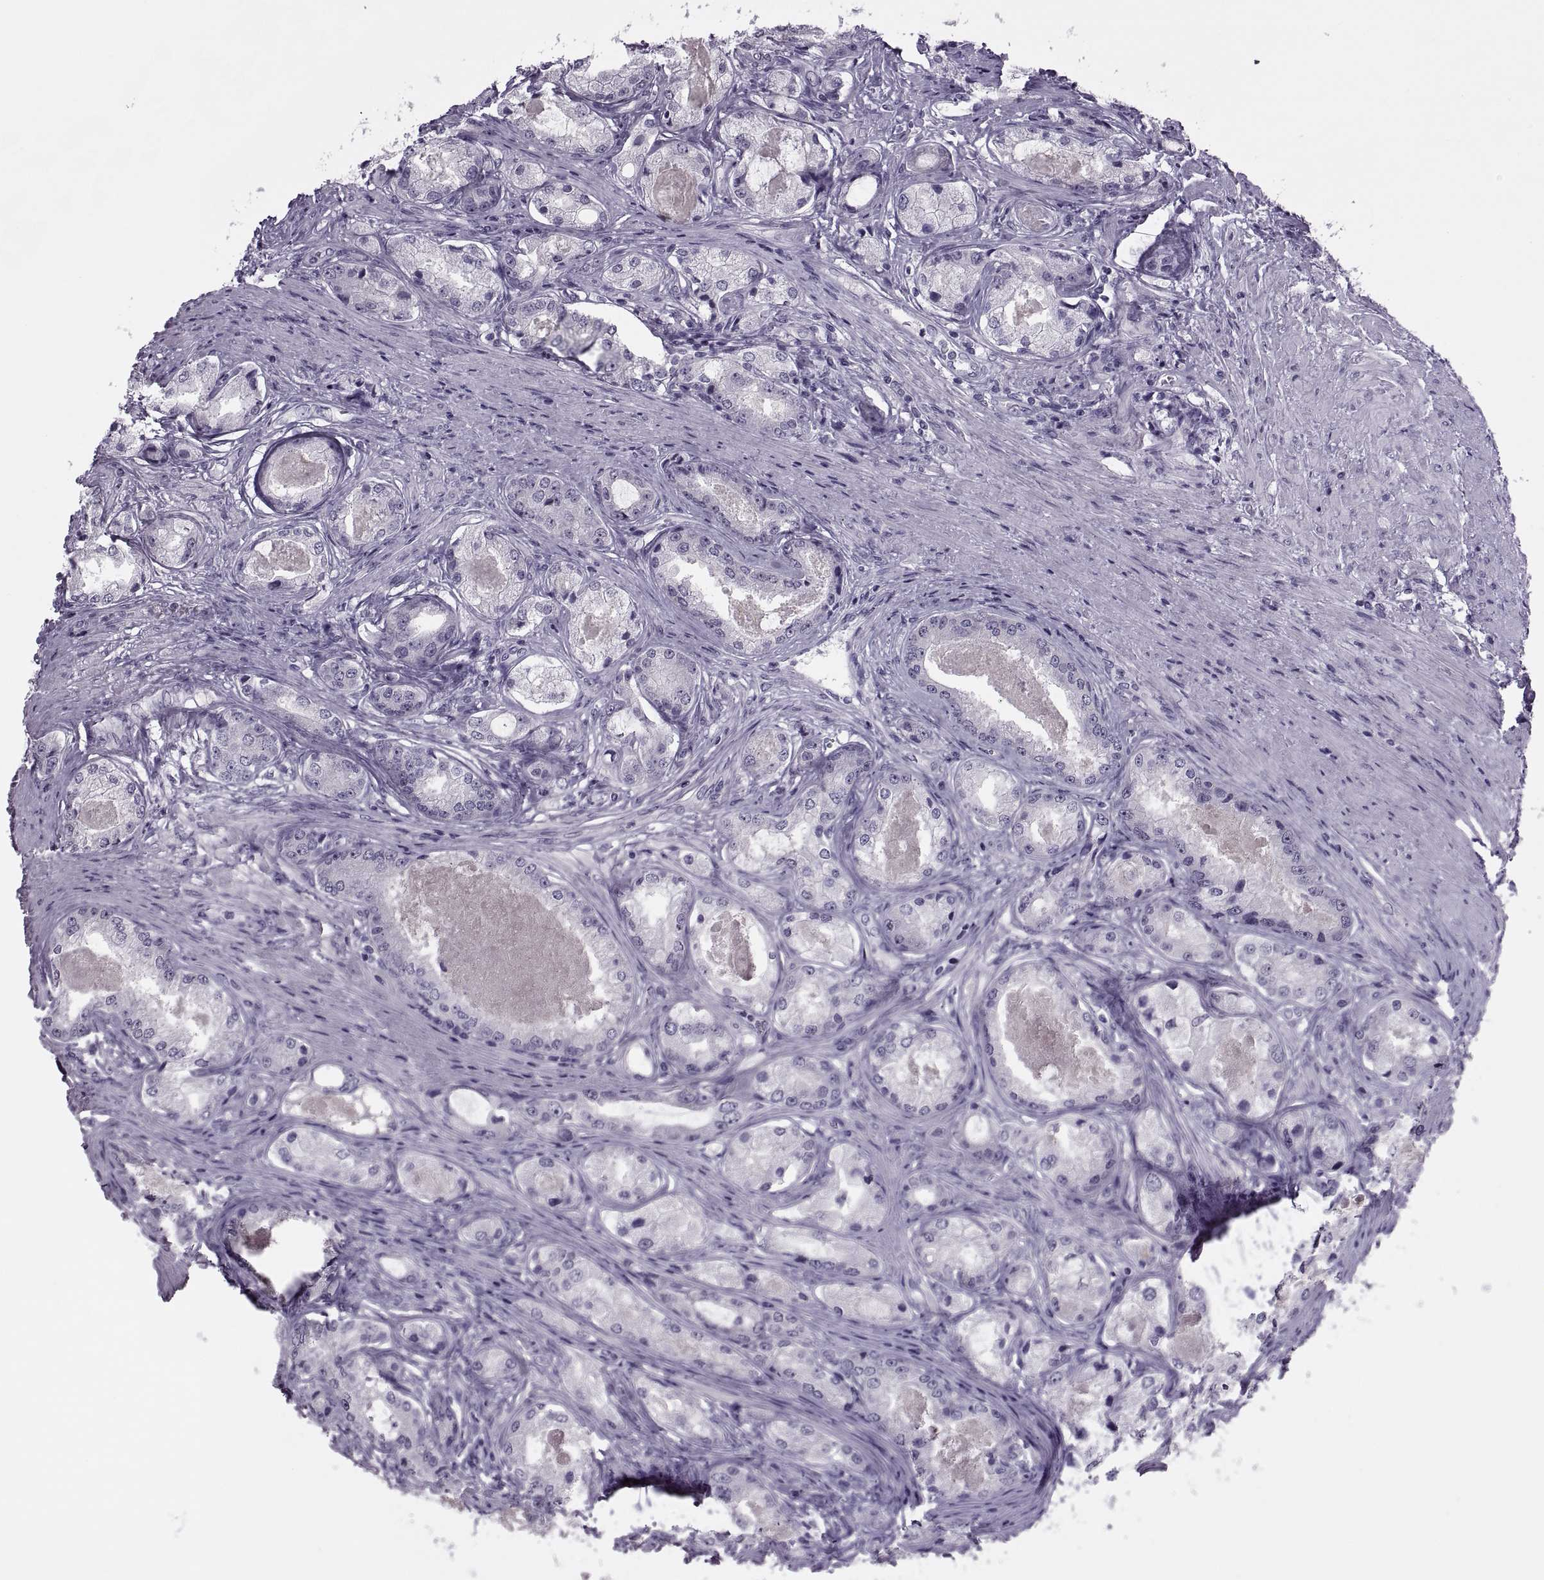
{"staining": {"intensity": "negative", "quantity": "none", "location": "none"}, "tissue": "prostate cancer", "cell_type": "Tumor cells", "image_type": "cancer", "snomed": [{"axis": "morphology", "description": "Adenocarcinoma, Low grade"}, {"axis": "topography", "description": "Prostate"}], "caption": "A high-resolution micrograph shows immunohistochemistry (IHC) staining of prostate cancer (low-grade adenocarcinoma), which shows no significant positivity in tumor cells.", "gene": "SYNGR4", "patient": {"sex": "male", "age": 68}}